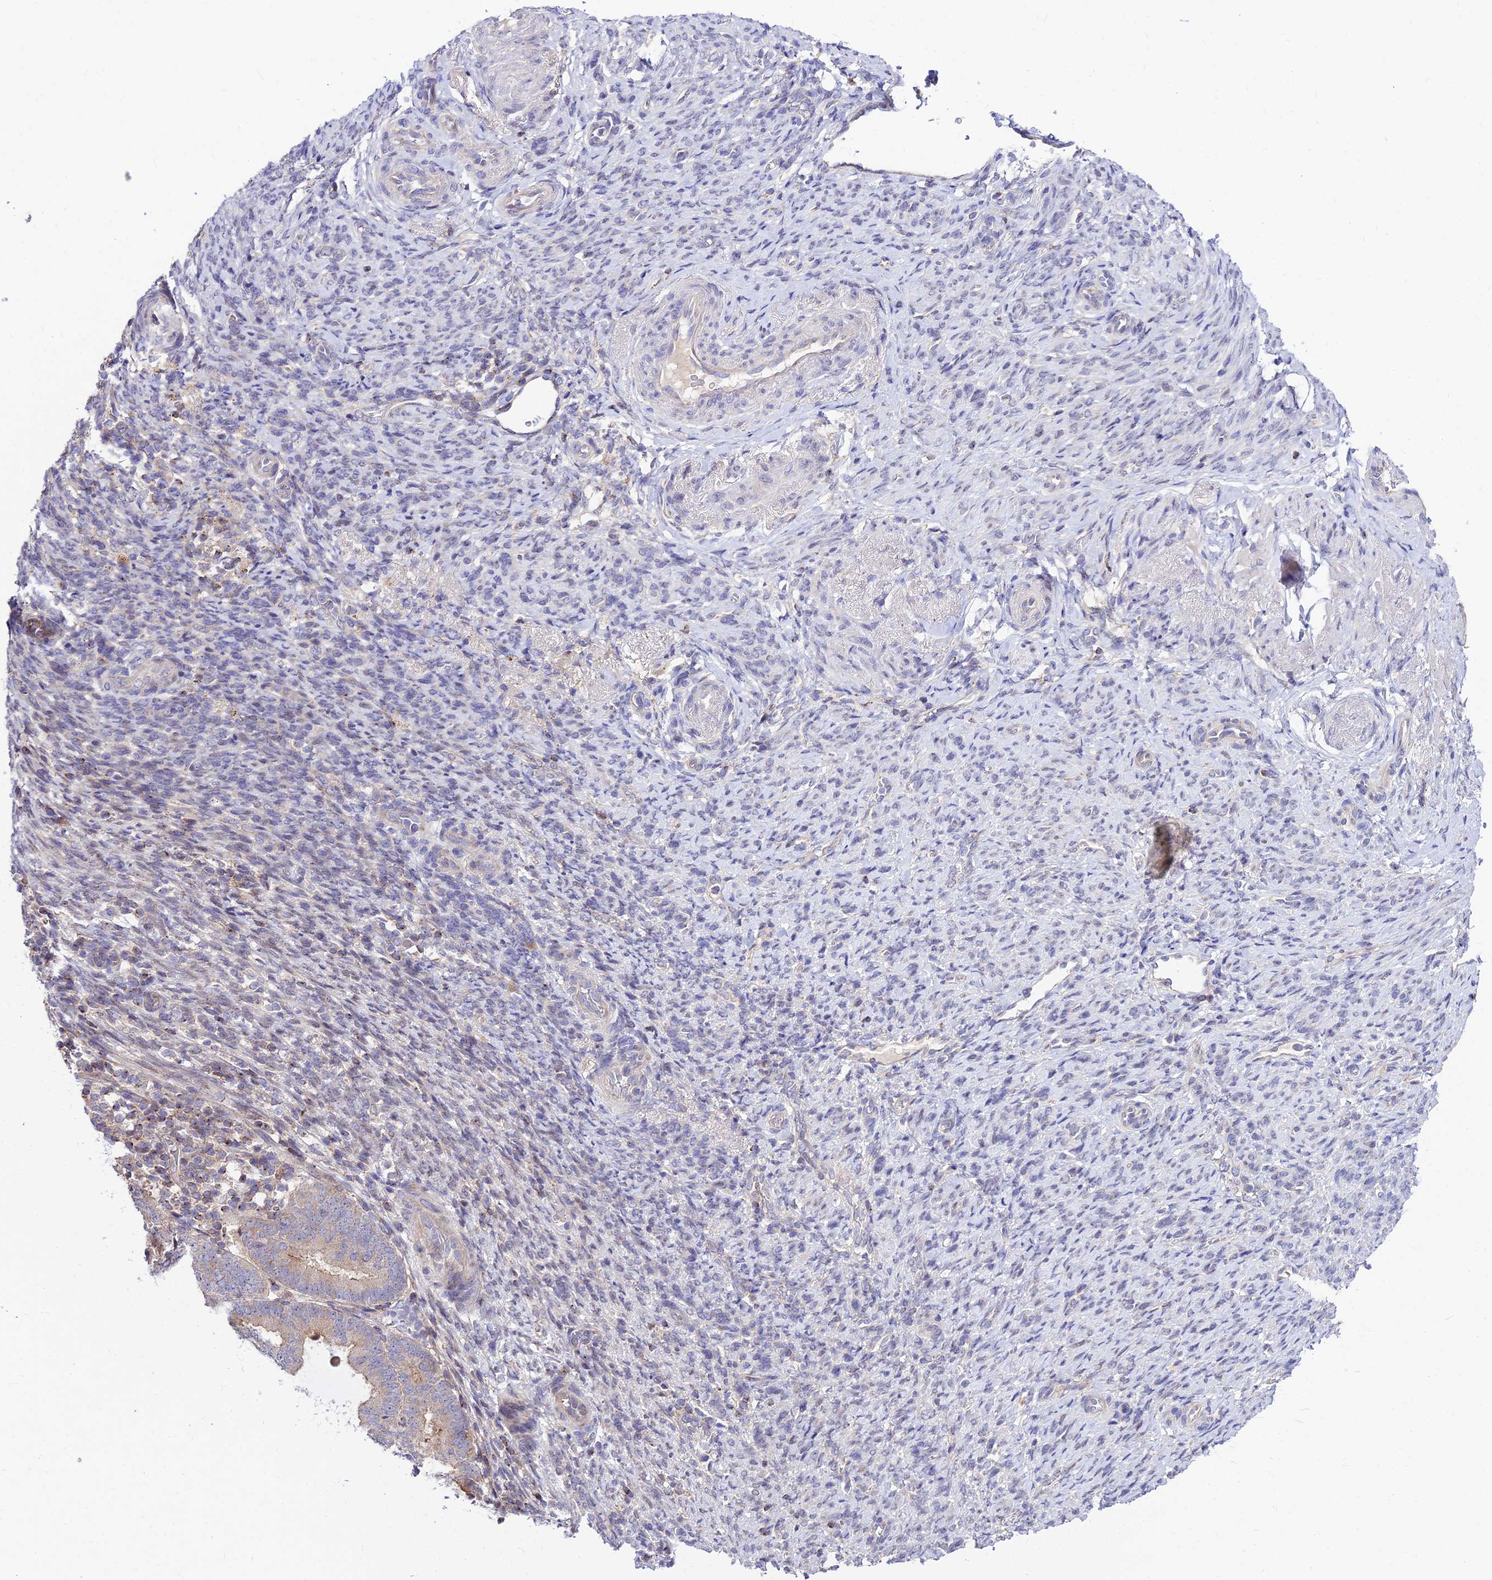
{"staining": {"intensity": "negative", "quantity": "none", "location": "none"}, "tissue": "endometrial cancer", "cell_type": "Tumor cells", "image_type": "cancer", "snomed": [{"axis": "morphology", "description": "Adenocarcinoma, NOS"}, {"axis": "topography", "description": "Endometrium"}], "caption": "IHC micrograph of neoplastic tissue: human endometrial cancer (adenocarcinoma) stained with DAB (3,3'-diaminobenzidine) shows no significant protein positivity in tumor cells.", "gene": "C6orf132", "patient": {"sex": "female", "age": 70}}